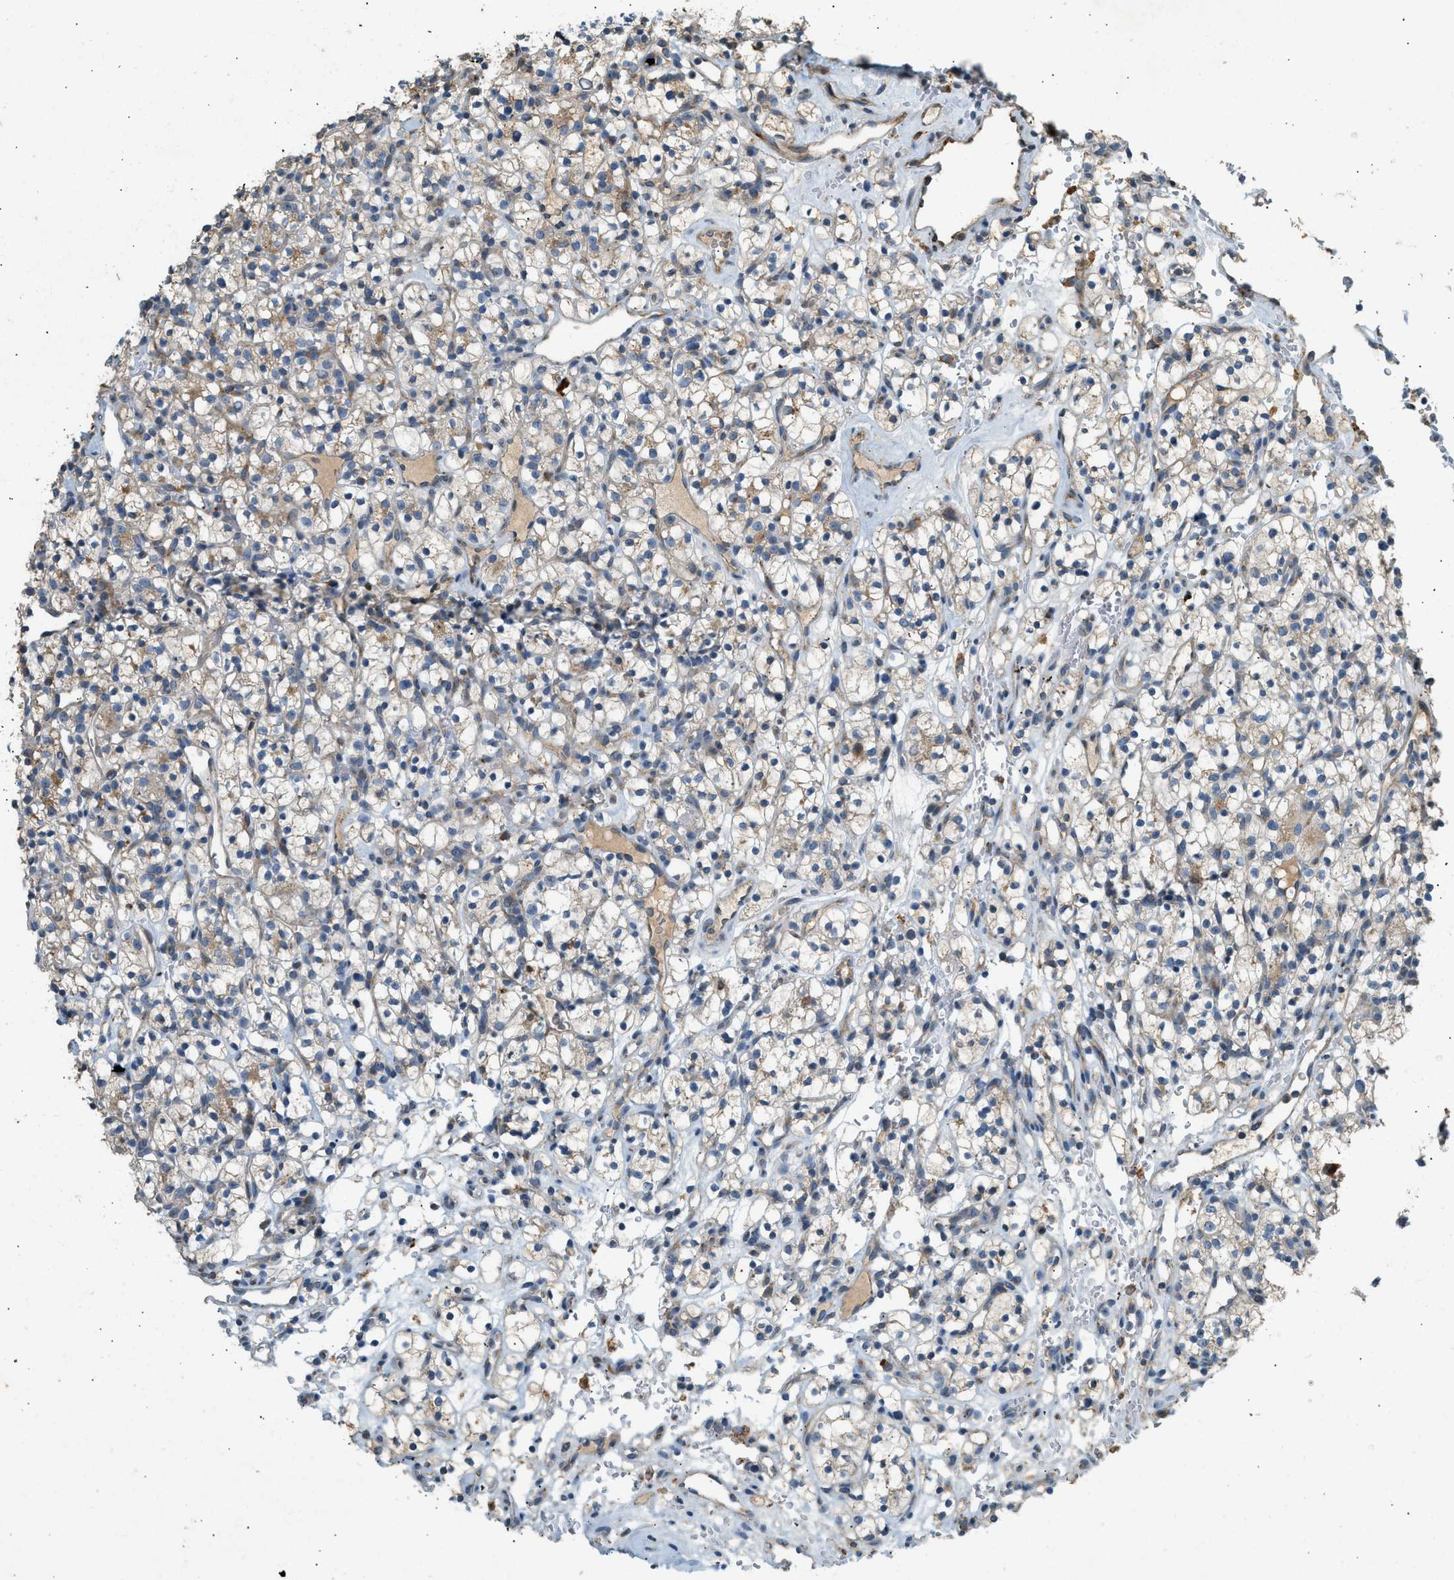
{"staining": {"intensity": "moderate", "quantity": "25%-75%", "location": "cytoplasmic/membranous"}, "tissue": "renal cancer", "cell_type": "Tumor cells", "image_type": "cancer", "snomed": [{"axis": "morphology", "description": "Adenocarcinoma, NOS"}, {"axis": "topography", "description": "Kidney"}], "caption": "Immunohistochemical staining of adenocarcinoma (renal) exhibits medium levels of moderate cytoplasmic/membranous protein expression in approximately 25%-75% of tumor cells.", "gene": "CTSB", "patient": {"sex": "female", "age": 57}}